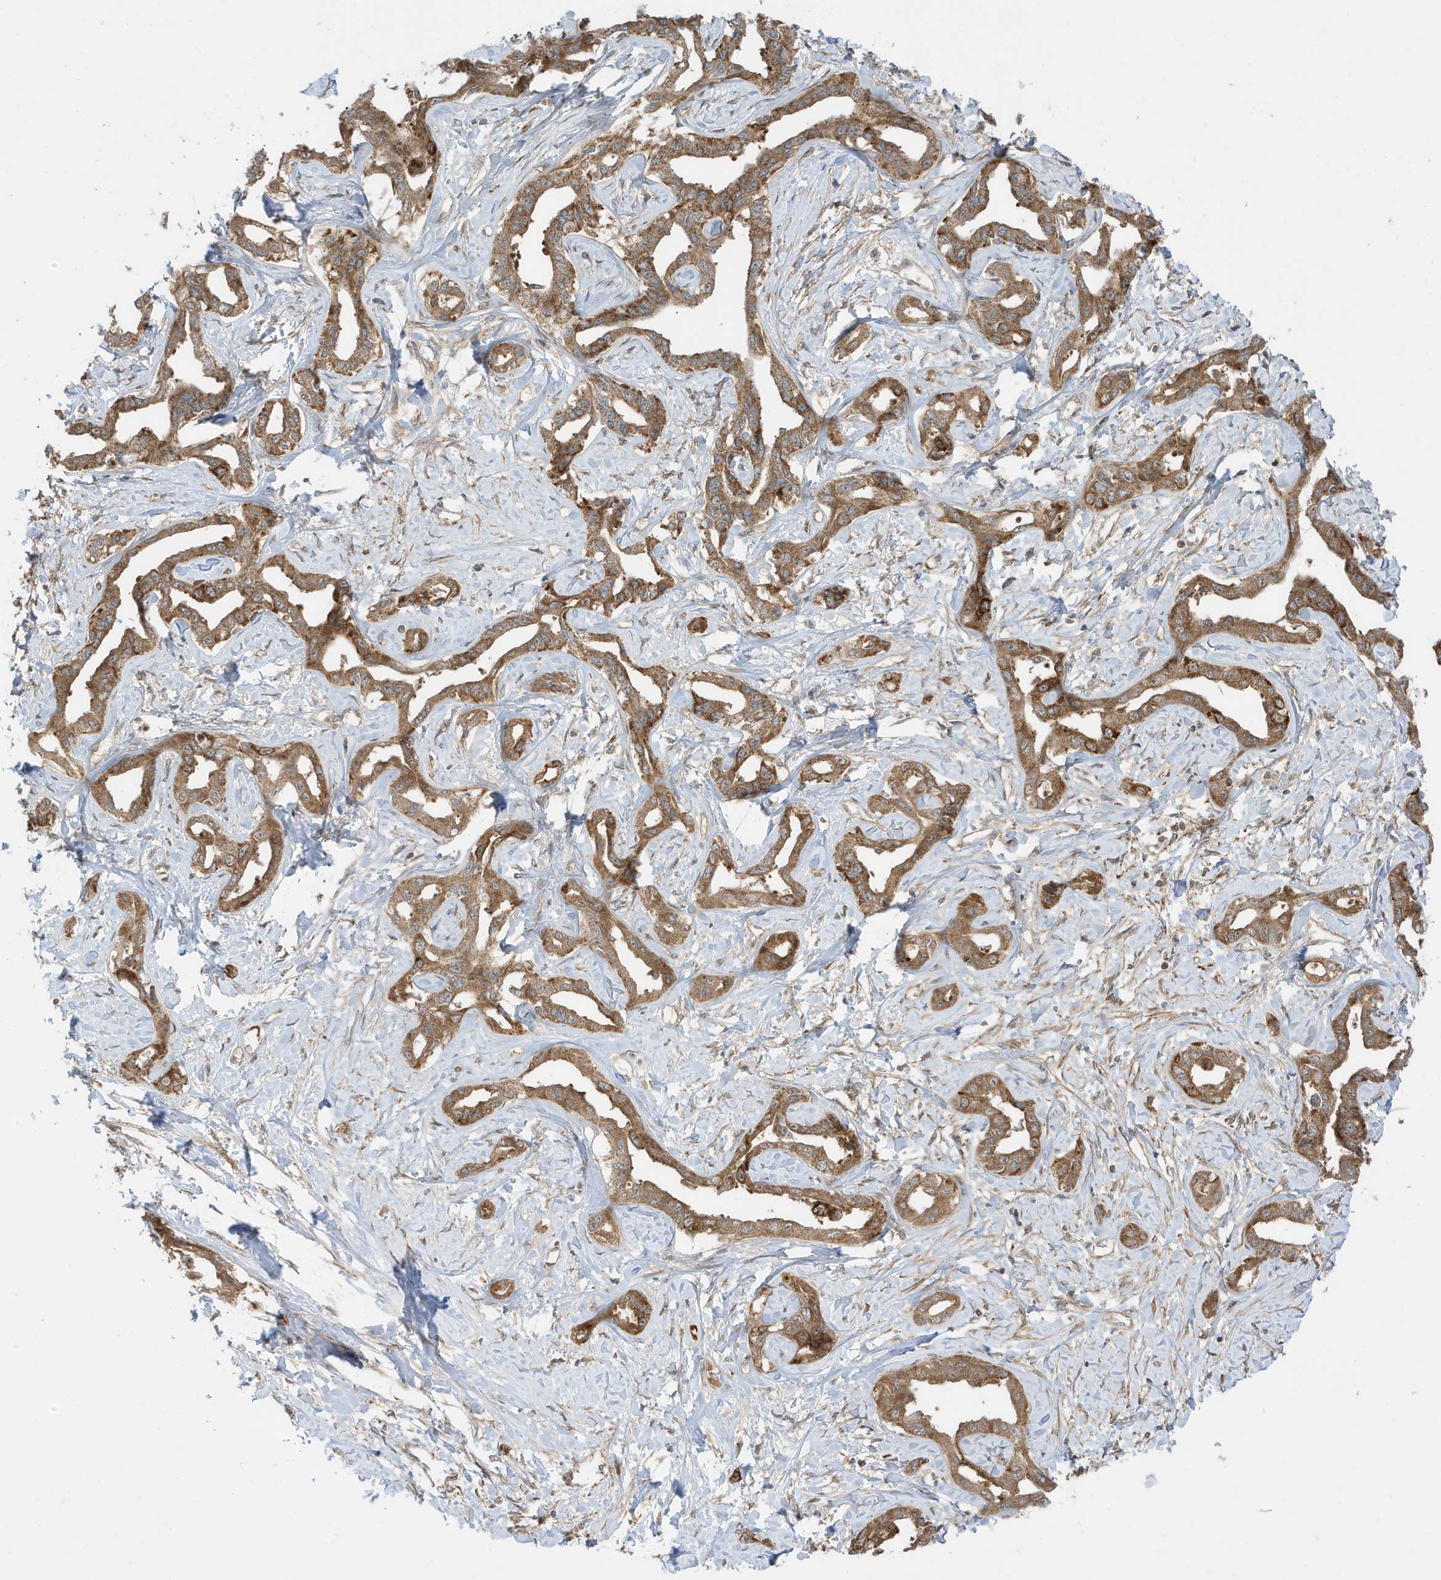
{"staining": {"intensity": "moderate", "quantity": ">75%", "location": "cytoplasmic/membranous"}, "tissue": "liver cancer", "cell_type": "Tumor cells", "image_type": "cancer", "snomed": [{"axis": "morphology", "description": "Cholangiocarcinoma"}, {"axis": "topography", "description": "Liver"}], "caption": "Liver cholangiocarcinoma tissue demonstrates moderate cytoplasmic/membranous staining in approximately >75% of tumor cells", "gene": "DHX36", "patient": {"sex": "male", "age": 59}}